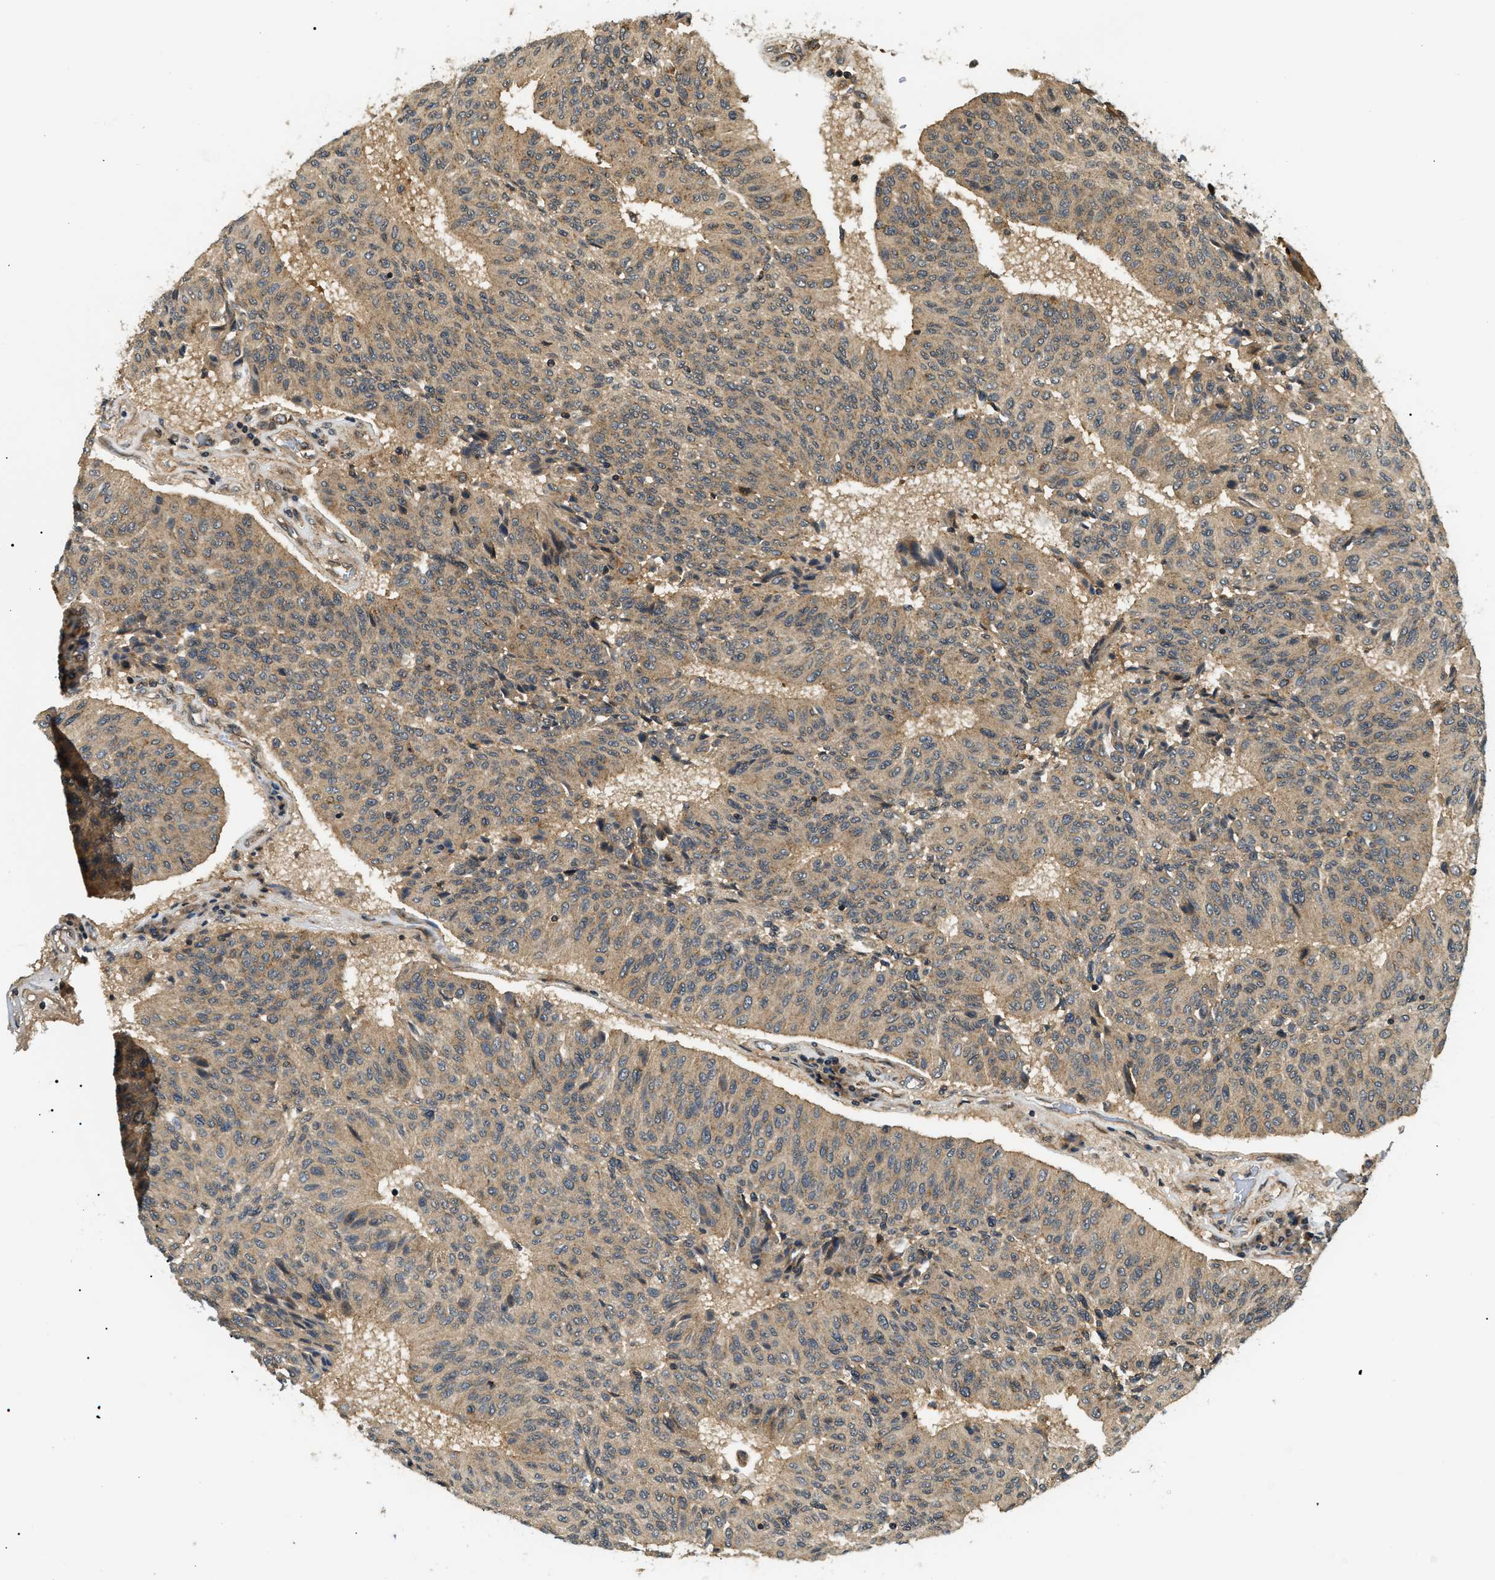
{"staining": {"intensity": "weak", "quantity": ">75%", "location": "cytoplasmic/membranous"}, "tissue": "urothelial cancer", "cell_type": "Tumor cells", "image_type": "cancer", "snomed": [{"axis": "morphology", "description": "Urothelial carcinoma, High grade"}, {"axis": "topography", "description": "Urinary bladder"}], "caption": "This is a histology image of immunohistochemistry staining of urothelial carcinoma (high-grade), which shows weak positivity in the cytoplasmic/membranous of tumor cells.", "gene": "ATP6AP1", "patient": {"sex": "male", "age": 66}}